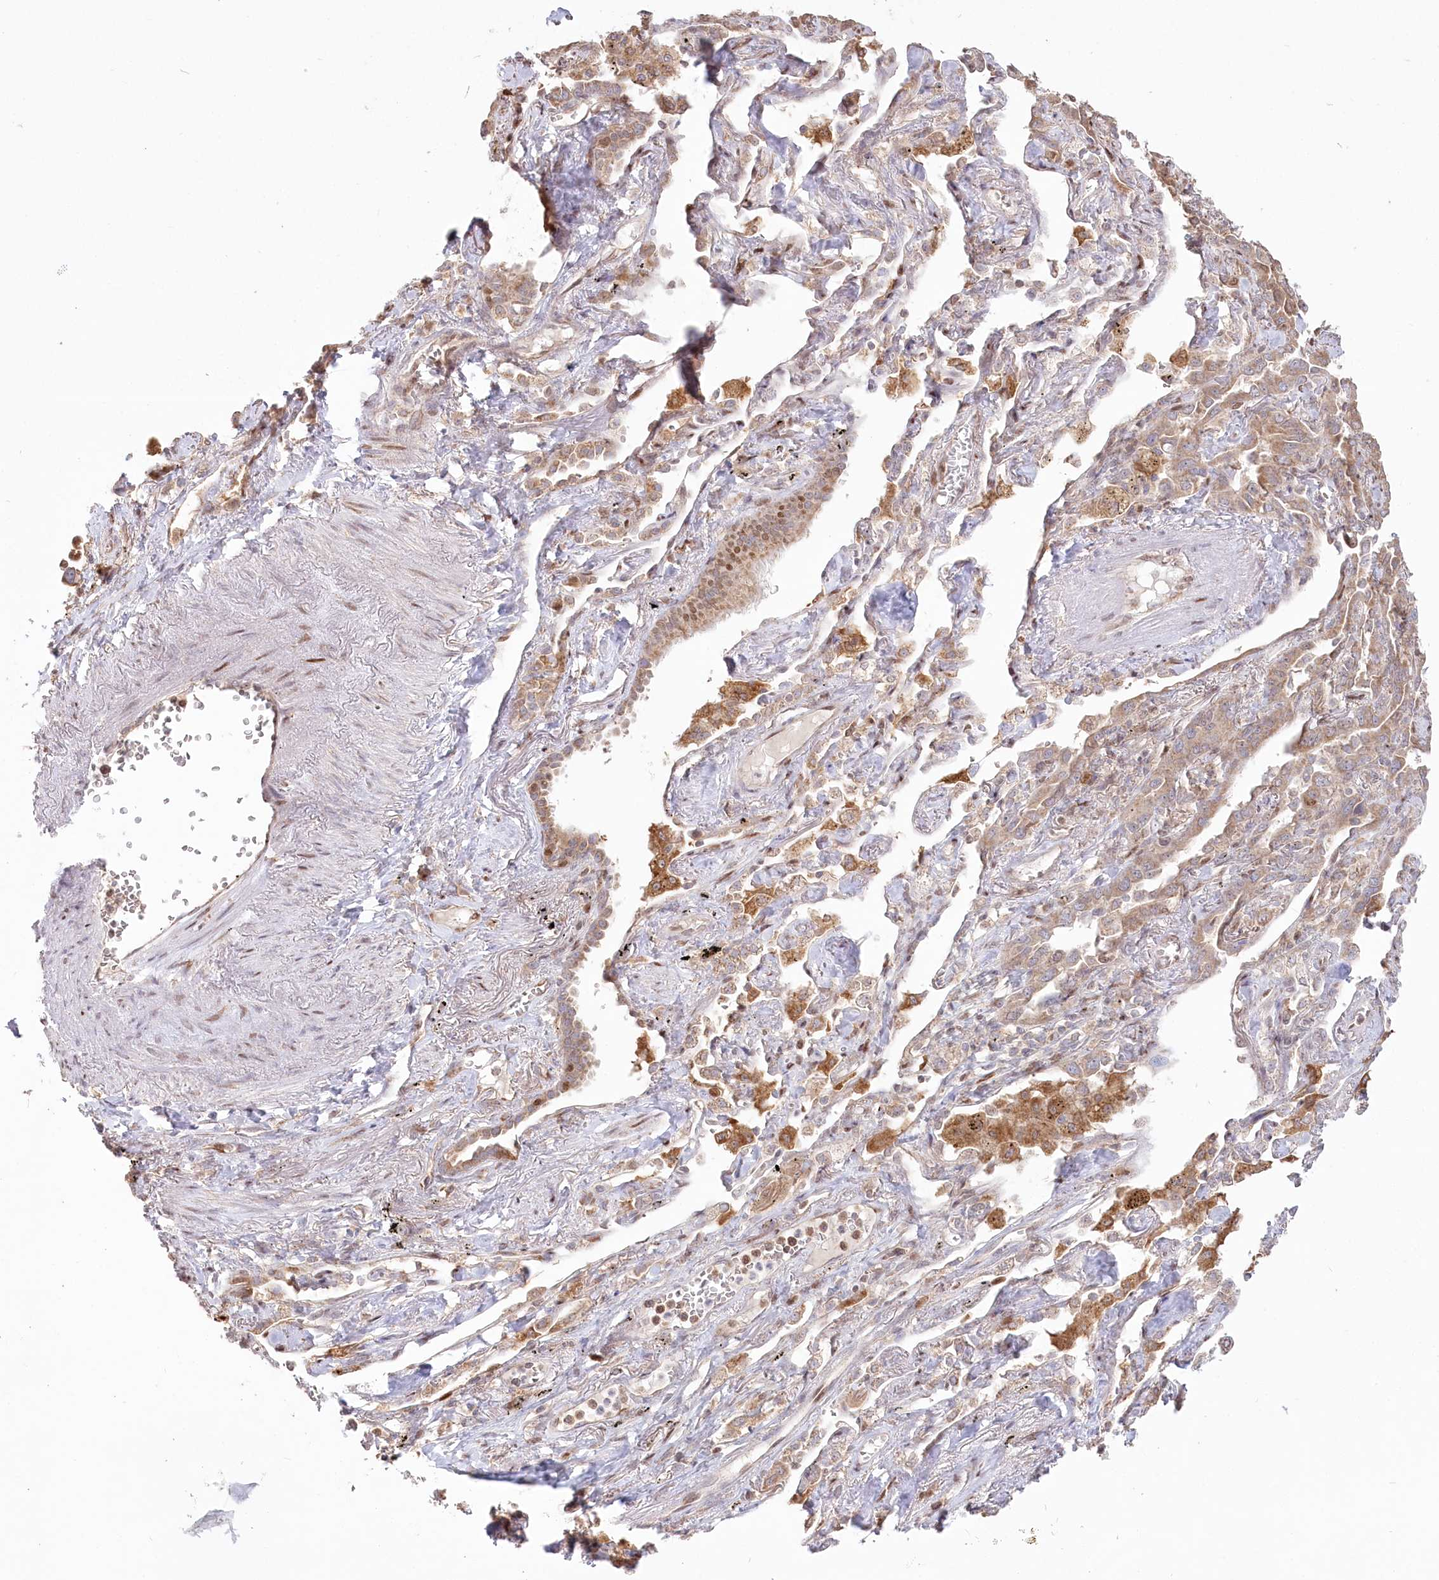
{"staining": {"intensity": "weak", "quantity": ">75%", "location": "cytoplasmic/membranous,nuclear"}, "tissue": "lung cancer", "cell_type": "Tumor cells", "image_type": "cancer", "snomed": [{"axis": "morphology", "description": "Adenocarcinoma, NOS"}, {"axis": "topography", "description": "Lung"}], "caption": "A photomicrograph of human lung adenocarcinoma stained for a protein reveals weak cytoplasmic/membranous and nuclear brown staining in tumor cells. The protein of interest is shown in brown color, while the nuclei are stained blue.", "gene": "PYURF", "patient": {"sex": "male", "age": 67}}